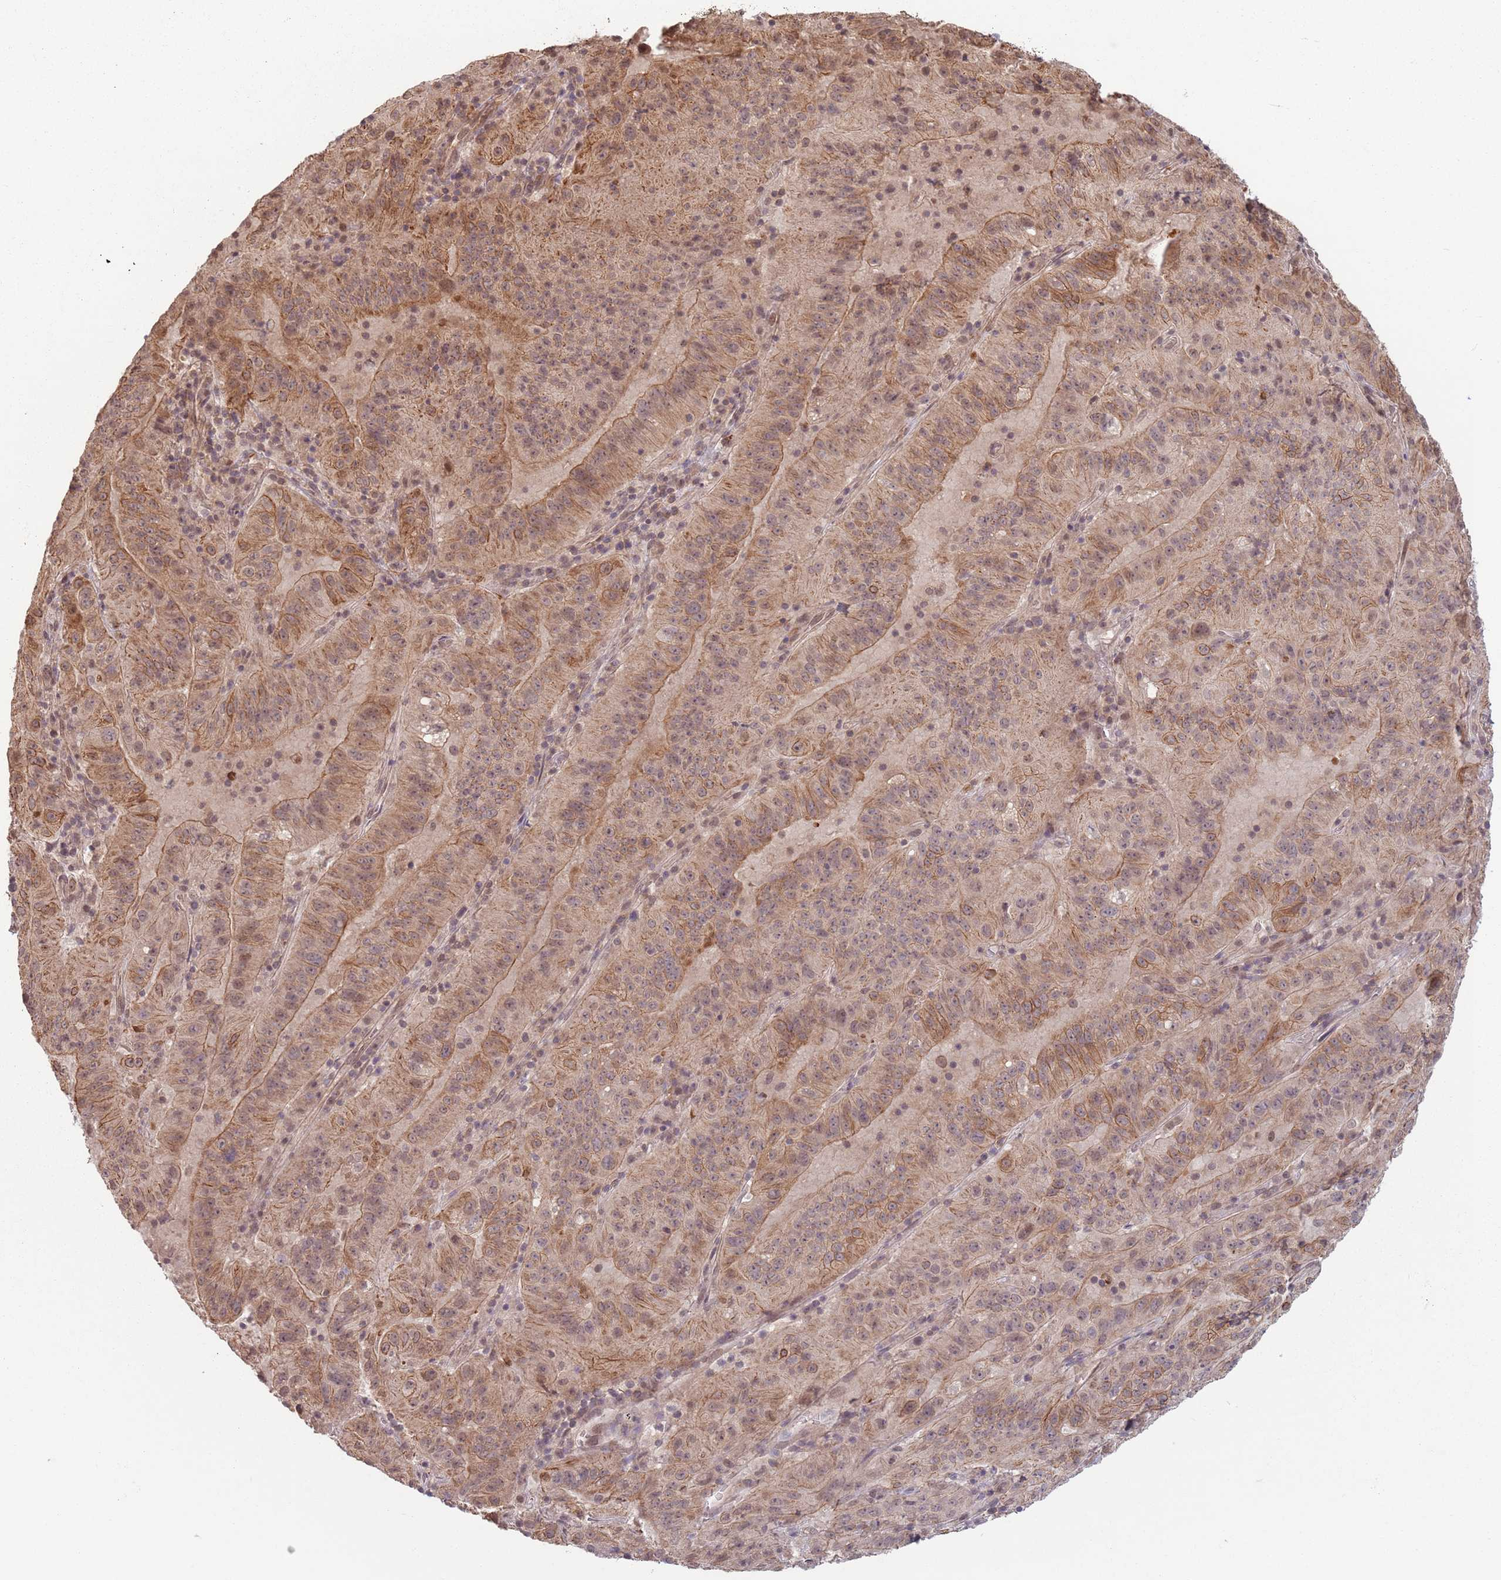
{"staining": {"intensity": "moderate", "quantity": ">75%", "location": "cytoplasmic/membranous"}, "tissue": "pancreatic cancer", "cell_type": "Tumor cells", "image_type": "cancer", "snomed": [{"axis": "morphology", "description": "Adenocarcinoma, NOS"}, {"axis": "topography", "description": "Pancreas"}], "caption": "Moderate cytoplasmic/membranous positivity for a protein is appreciated in approximately >75% of tumor cells of pancreatic cancer using immunohistochemistry (IHC).", "gene": "CCDC154", "patient": {"sex": "male", "age": 63}}